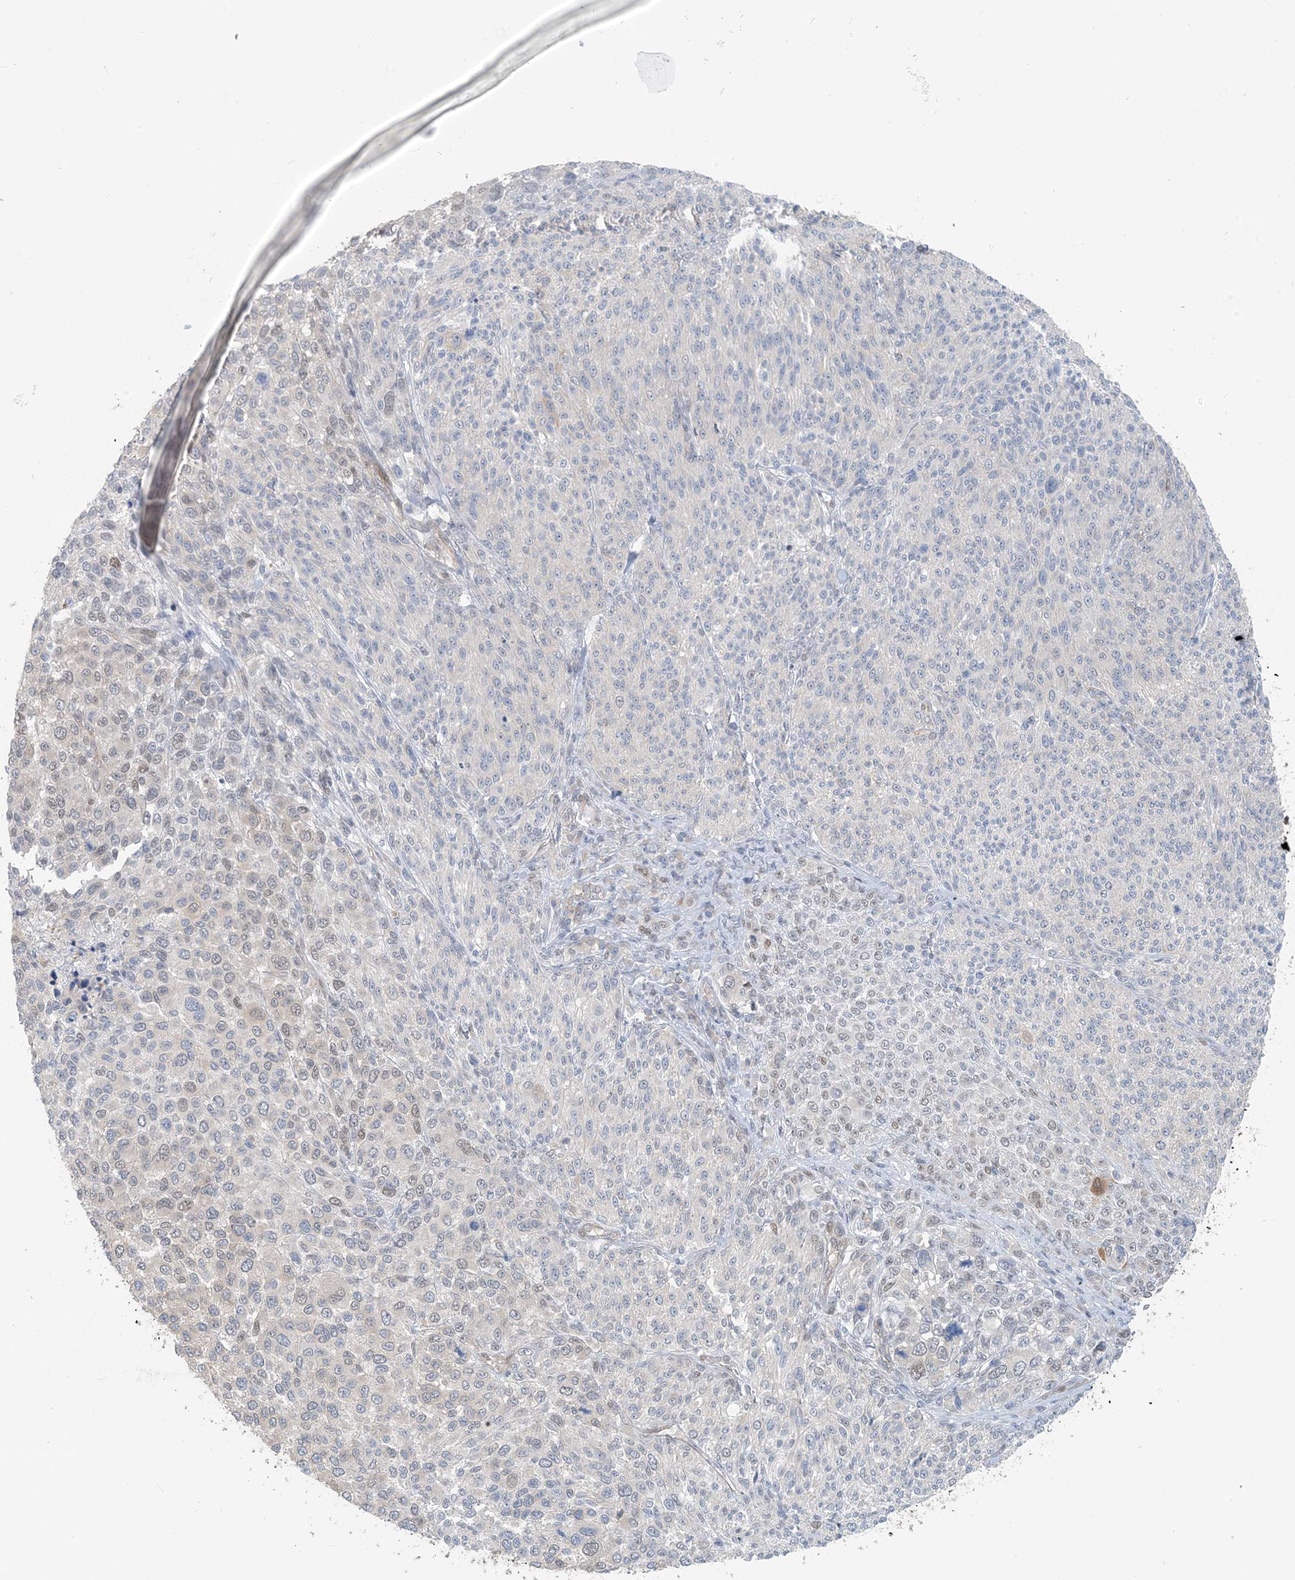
{"staining": {"intensity": "weak", "quantity": "<25%", "location": "nuclear"}, "tissue": "melanoma", "cell_type": "Tumor cells", "image_type": "cancer", "snomed": [{"axis": "morphology", "description": "Malignant melanoma, NOS"}, {"axis": "topography", "description": "Skin of trunk"}], "caption": "There is no significant positivity in tumor cells of malignant melanoma.", "gene": "ZC3H12A", "patient": {"sex": "male", "age": 71}}